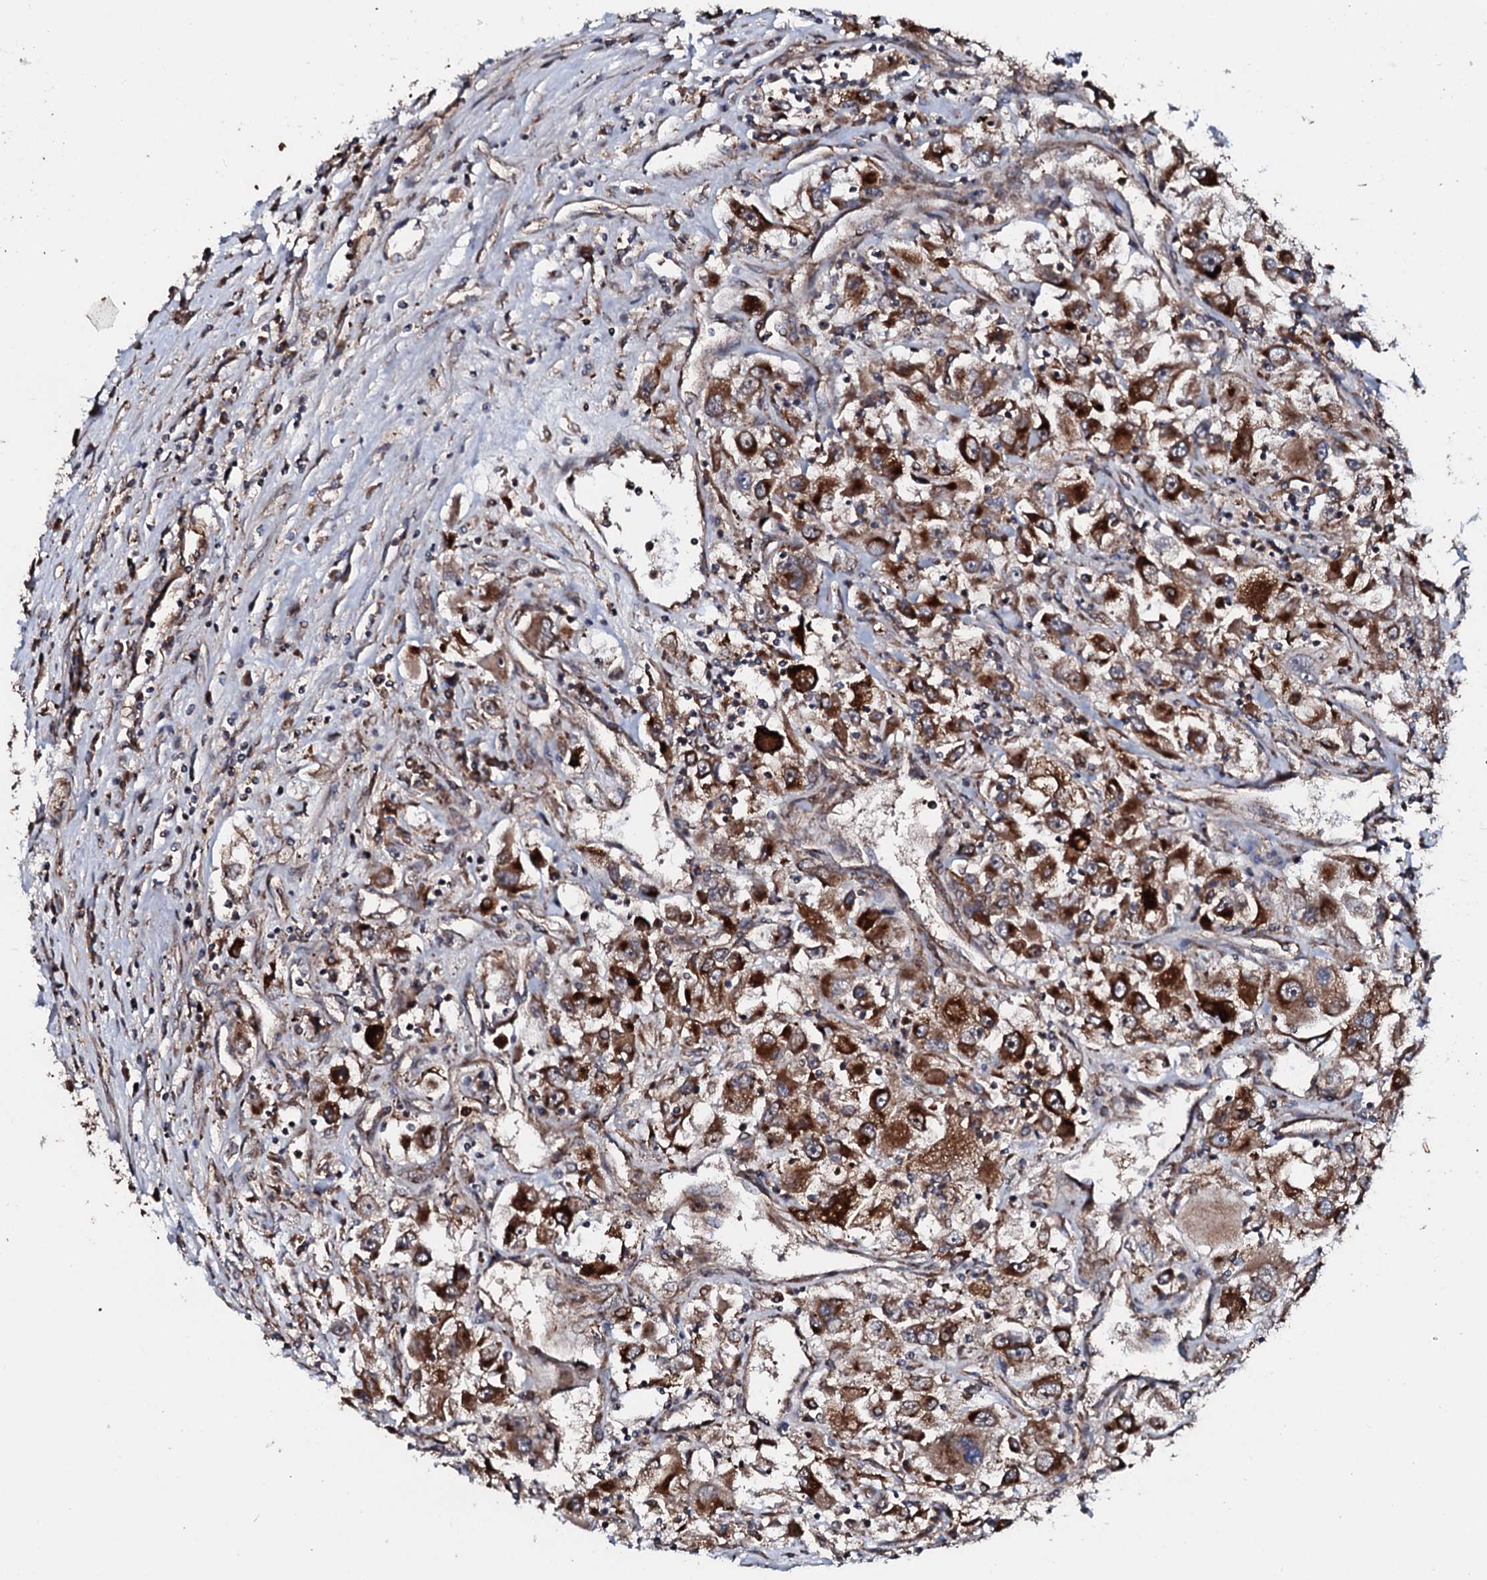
{"staining": {"intensity": "strong", "quantity": ">75%", "location": "cytoplasmic/membranous"}, "tissue": "renal cancer", "cell_type": "Tumor cells", "image_type": "cancer", "snomed": [{"axis": "morphology", "description": "Adenocarcinoma, NOS"}, {"axis": "topography", "description": "Kidney"}], "caption": "Protein staining displays strong cytoplasmic/membranous expression in approximately >75% of tumor cells in renal cancer.", "gene": "SDHAF2", "patient": {"sex": "female", "age": 52}}